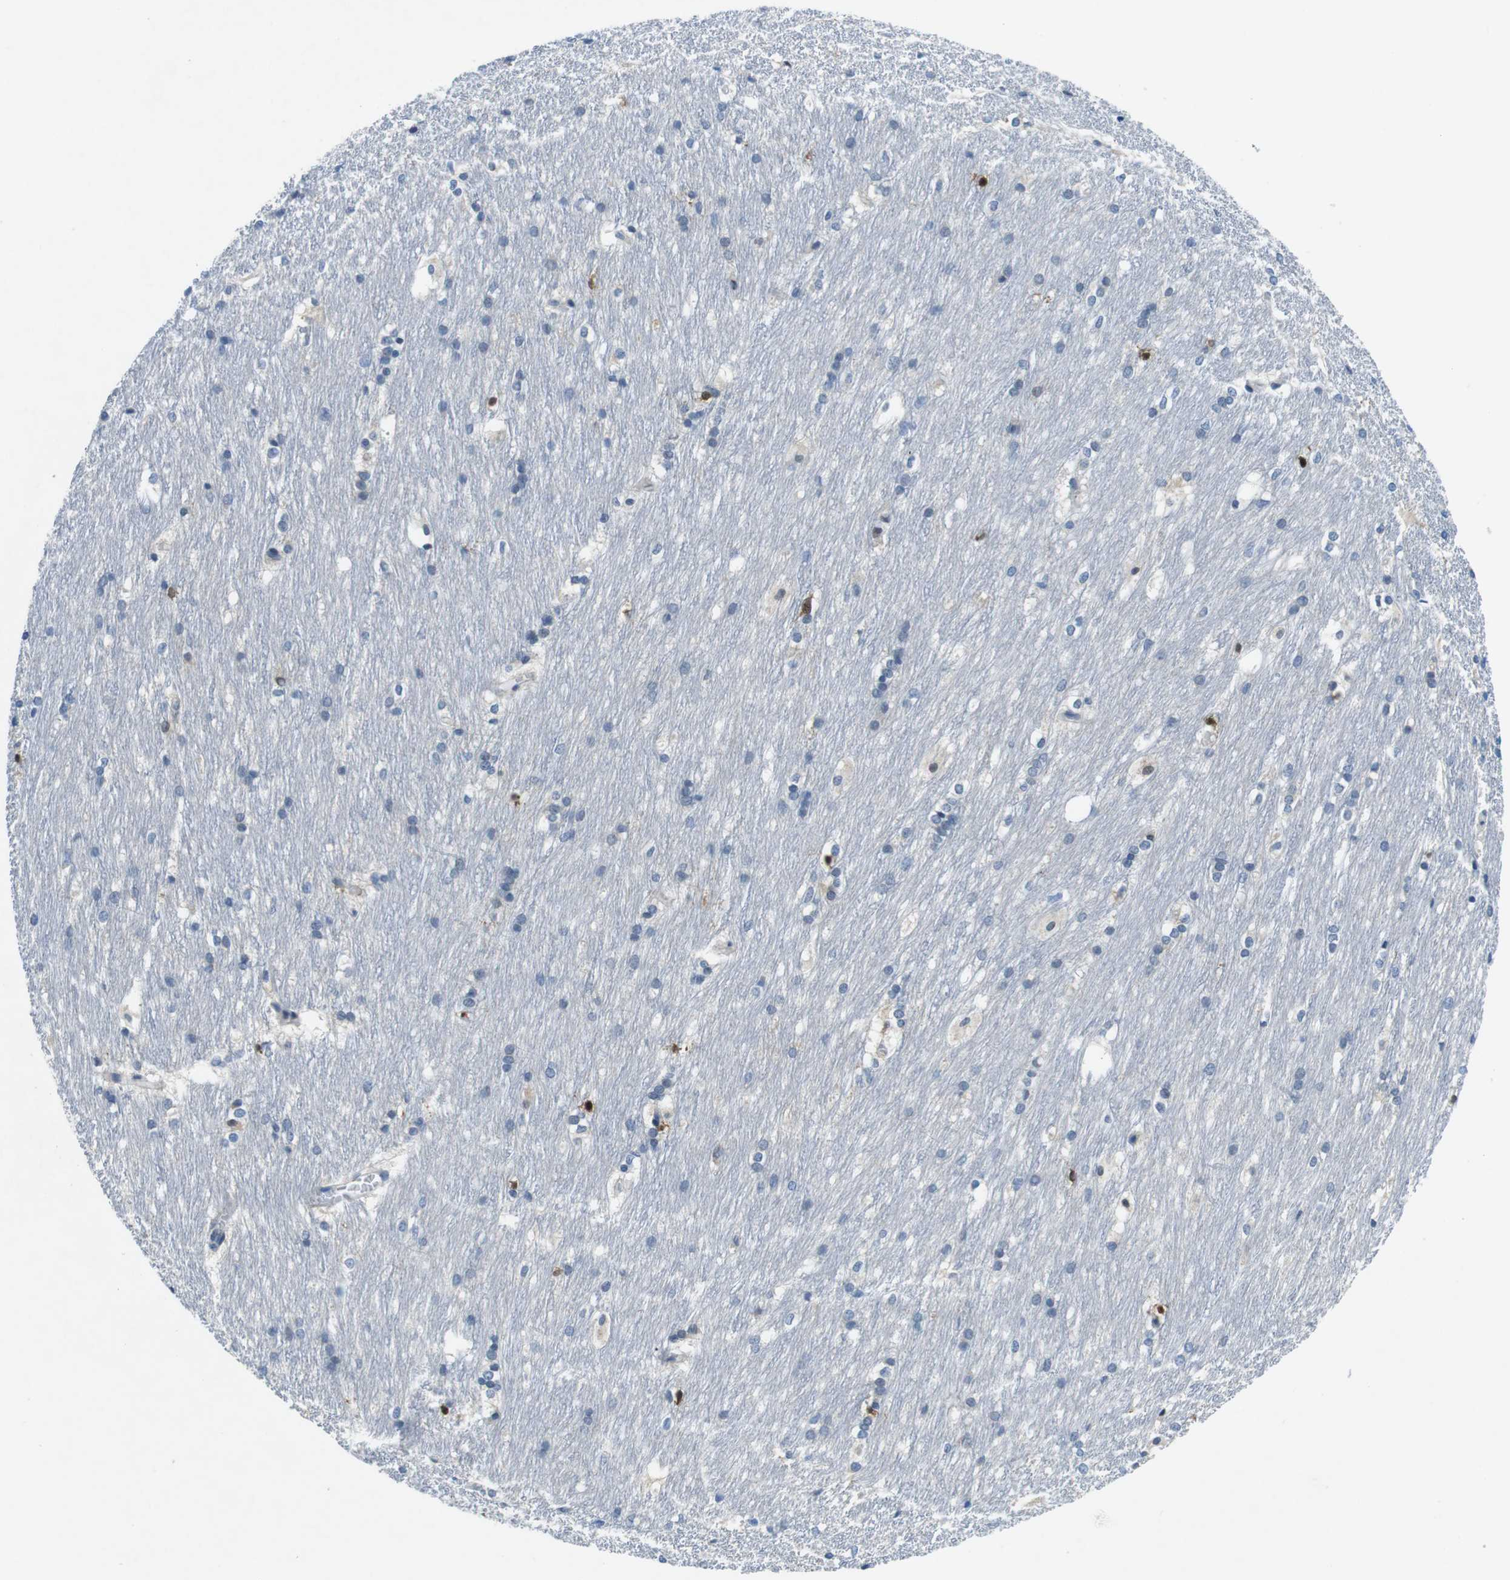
{"staining": {"intensity": "strong", "quantity": "<25%", "location": "nuclear"}, "tissue": "caudate", "cell_type": "Glial cells", "image_type": "normal", "snomed": [{"axis": "morphology", "description": "Normal tissue, NOS"}, {"axis": "topography", "description": "Lateral ventricle wall"}], "caption": "A high-resolution photomicrograph shows immunohistochemistry staining of benign caudate, which reveals strong nuclear expression in about <25% of glial cells.", "gene": "PHLDA1", "patient": {"sex": "female", "age": 19}}